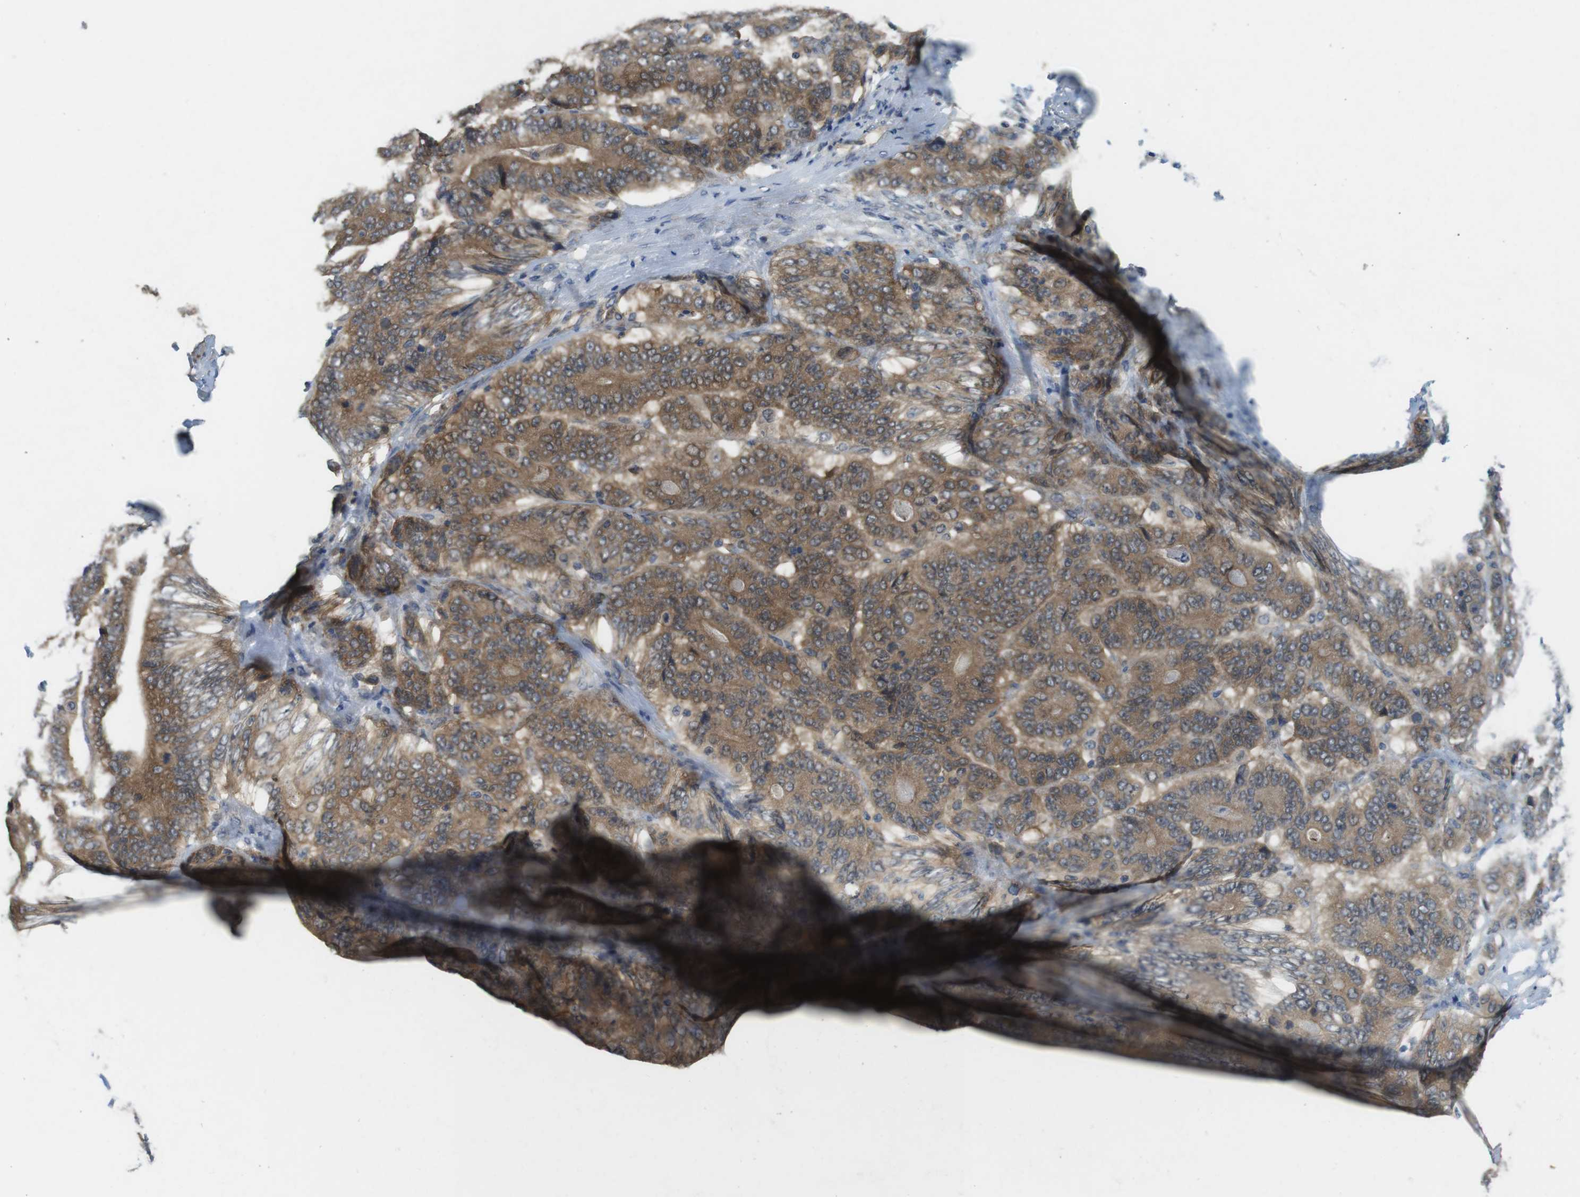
{"staining": {"intensity": "moderate", "quantity": ">75%", "location": "cytoplasmic/membranous"}, "tissue": "stomach cancer", "cell_type": "Tumor cells", "image_type": "cancer", "snomed": [{"axis": "morphology", "description": "Adenocarcinoma, NOS"}, {"axis": "topography", "description": "Stomach"}], "caption": "Tumor cells demonstrate medium levels of moderate cytoplasmic/membranous staining in approximately >75% of cells in stomach adenocarcinoma.", "gene": "SUGT1", "patient": {"sex": "female", "age": 73}}